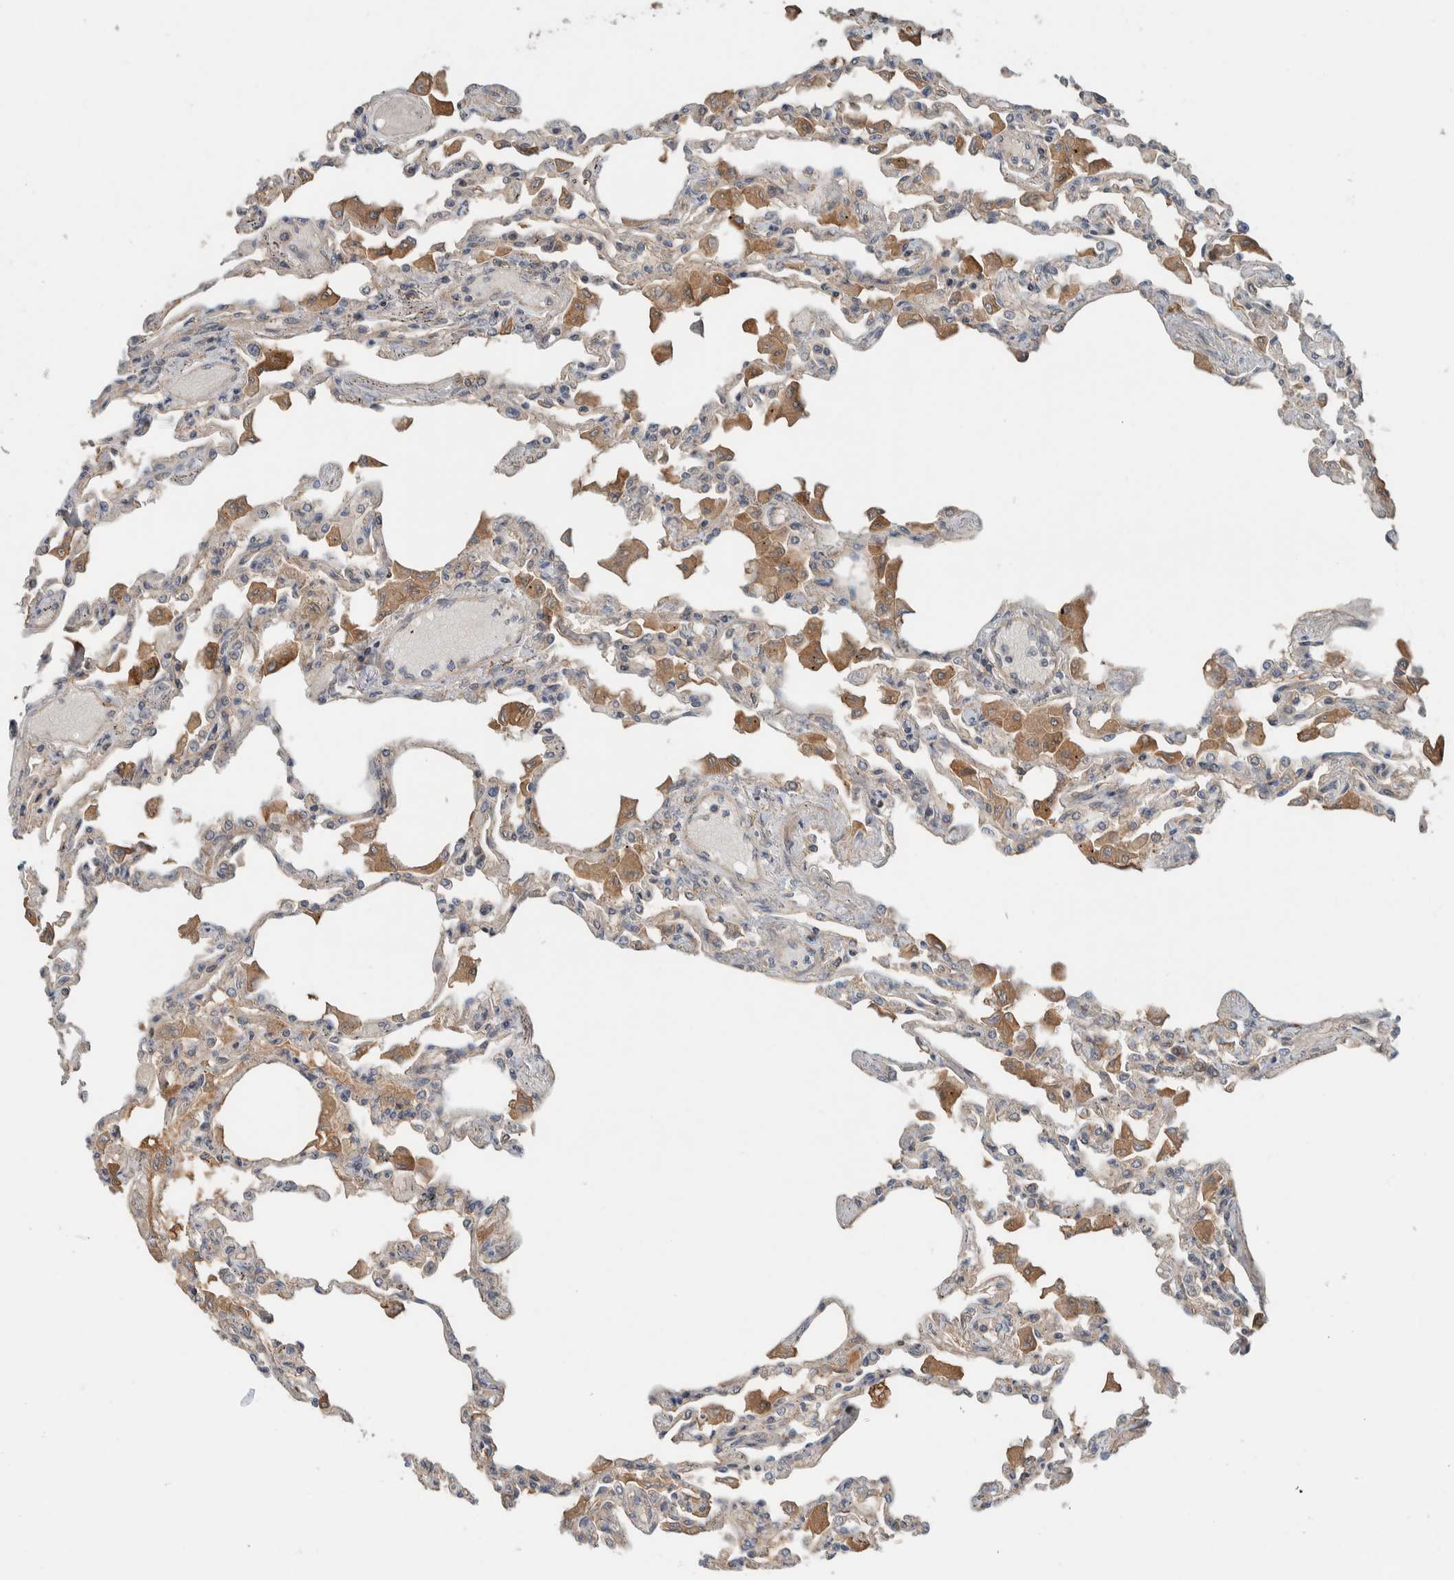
{"staining": {"intensity": "weak", "quantity": "25%-75%", "location": "cytoplasmic/membranous"}, "tissue": "lung", "cell_type": "Alveolar cells", "image_type": "normal", "snomed": [{"axis": "morphology", "description": "Normal tissue, NOS"}, {"axis": "topography", "description": "Bronchus"}, {"axis": "topography", "description": "Lung"}], "caption": "Immunohistochemistry staining of unremarkable lung, which displays low levels of weak cytoplasmic/membranous positivity in approximately 25%-75% of alveolar cells indicating weak cytoplasmic/membranous protein staining. The staining was performed using DAB (brown) for protein detection and nuclei were counterstained in hematoxylin (blue).", "gene": "ARMC7", "patient": {"sex": "female", "age": 49}}